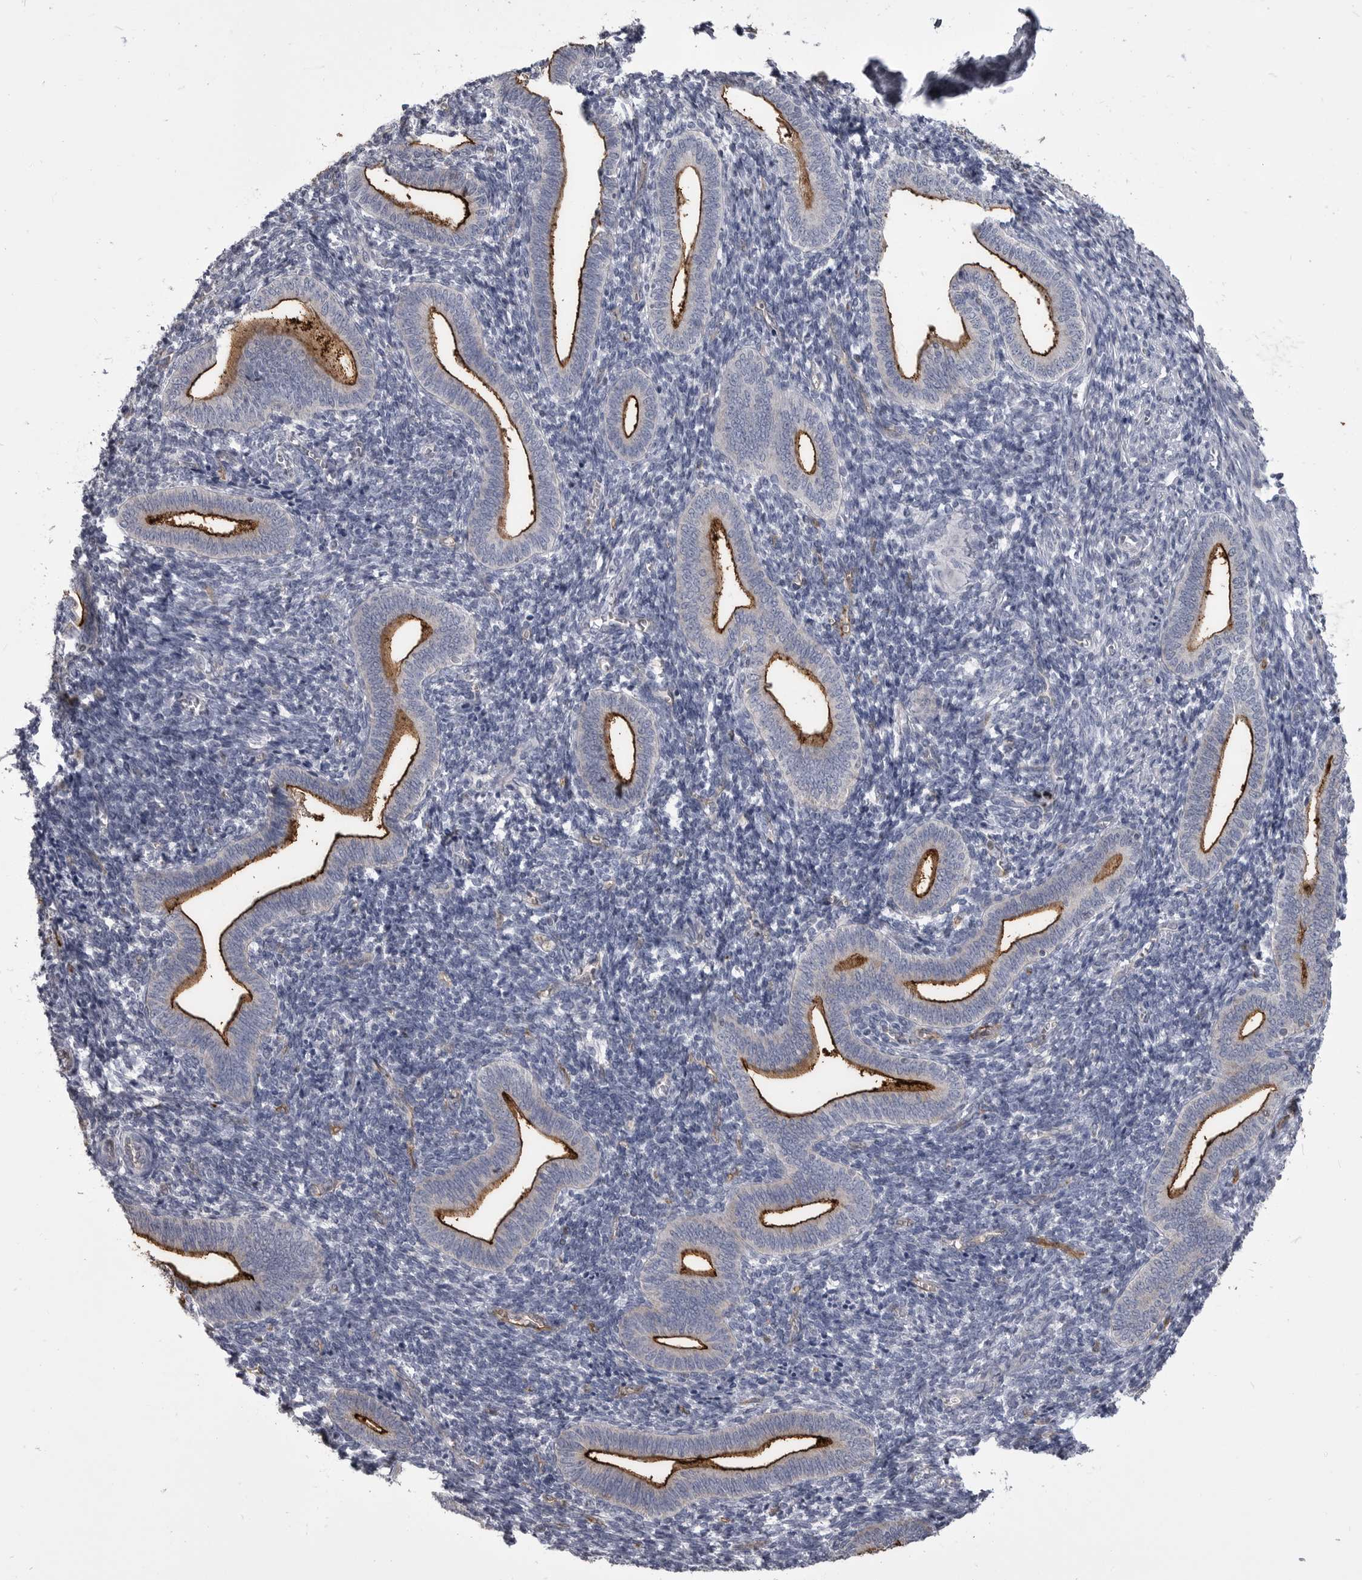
{"staining": {"intensity": "negative", "quantity": "none", "location": "none"}, "tissue": "endometrium", "cell_type": "Cells in endometrial stroma", "image_type": "normal", "snomed": [{"axis": "morphology", "description": "Normal tissue, NOS"}, {"axis": "topography", "description": "Uterus"}, {"axis": "topography", "description": "Endometrium"}], "caption": "This is an IHC image of benign endometrium. There is no staining in cells in endometrial stroma.", "gene": "OPLAH", "patient": {"sex": "female", "age": 33}}